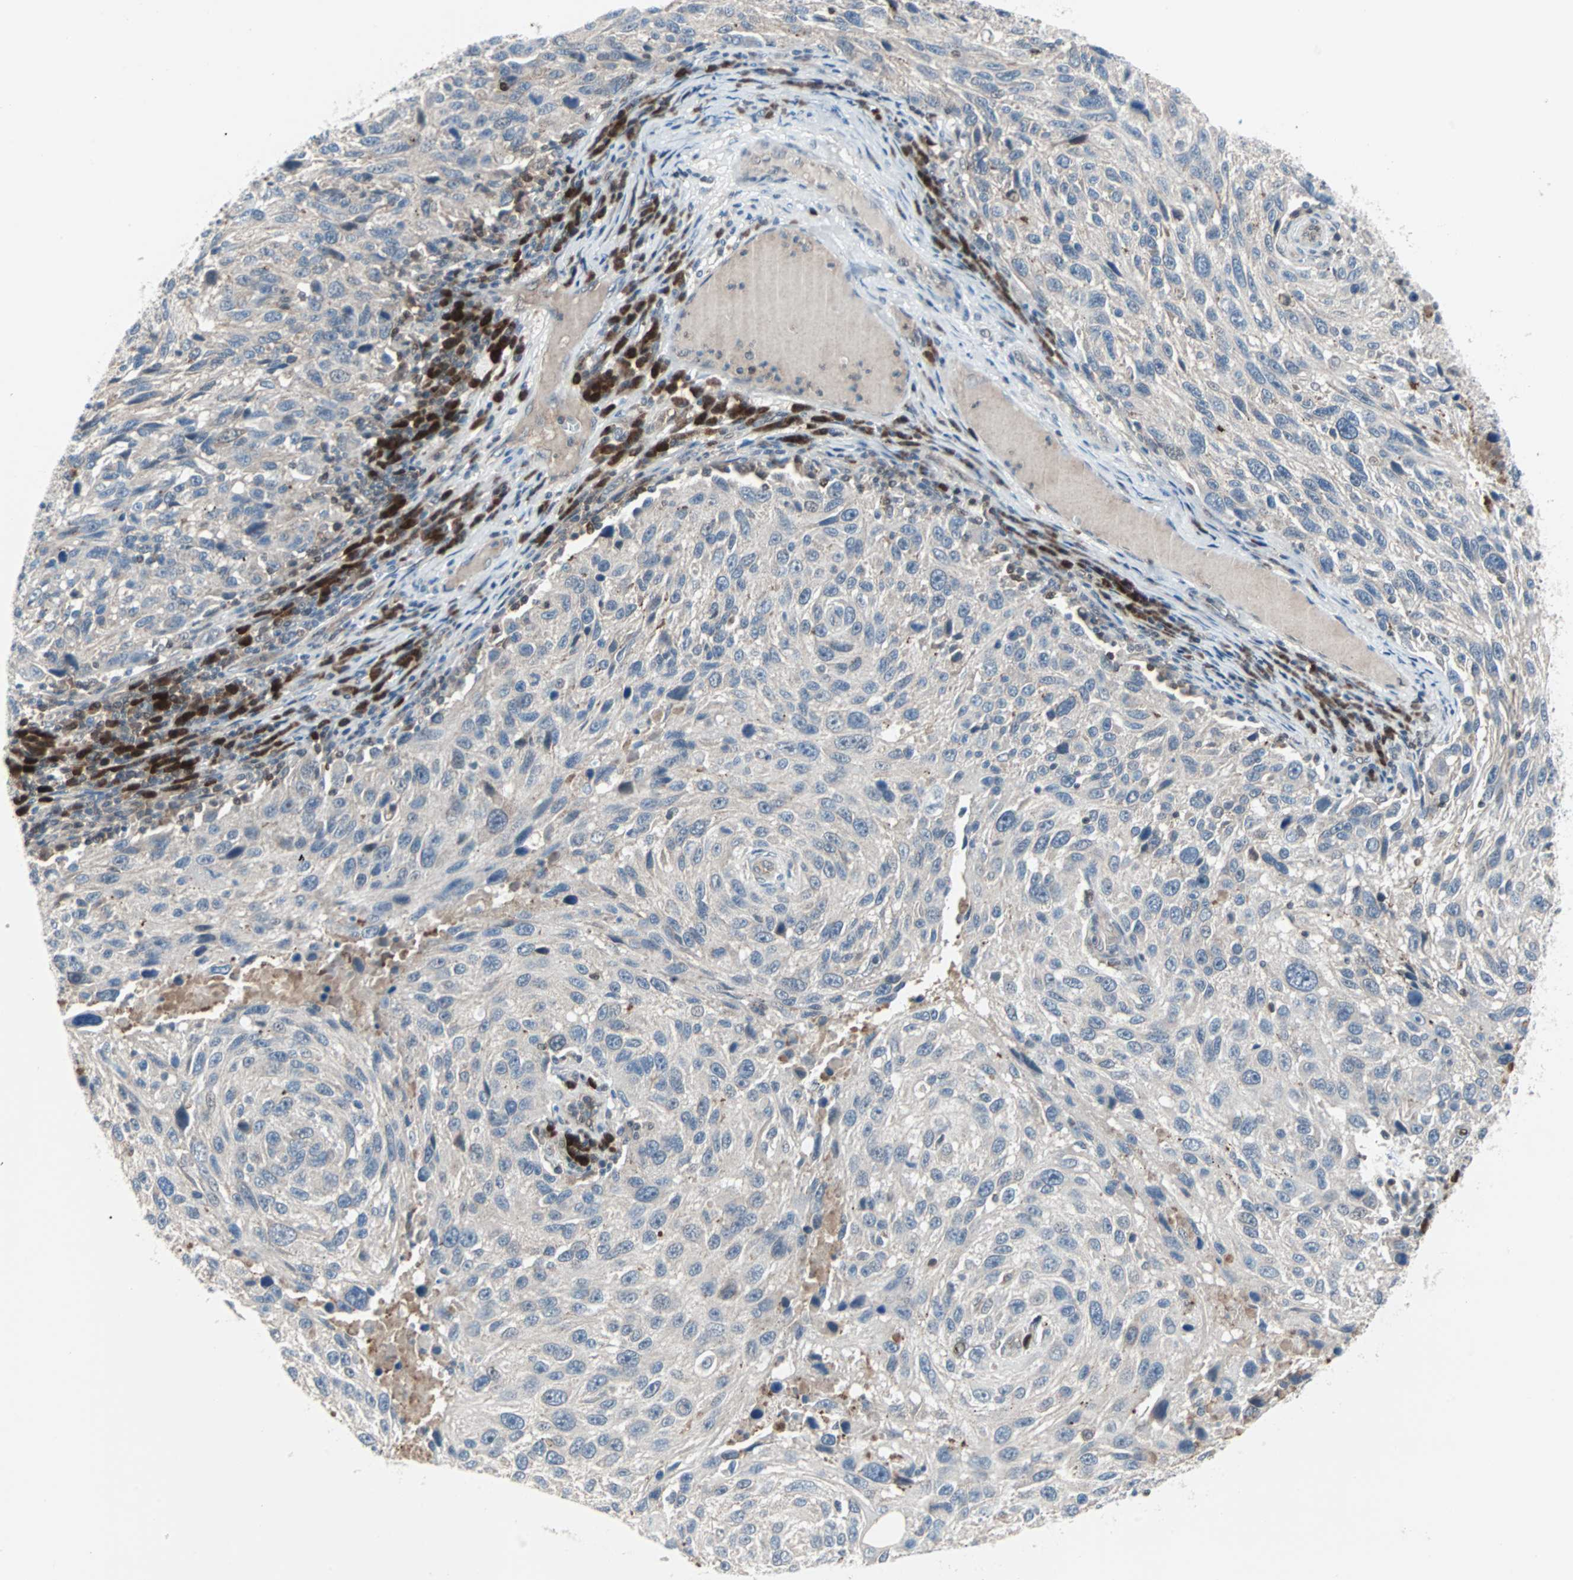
{"staining": {"intensity": "negative", "quantity": "none", "location": "none"}, "tissue": "melanoma", "cell_type": "Tumor cells", "image_type": "cancer", "snomed": [{"axis": "morphology", "description": "Malignant melanoma, NOS"}, {"axis": "topography", "description": "Skin"}], "caption": "Malignant melanoma was stained to show a protein in brown. There is no significant expression in tumor cells.", "gene": "CASP3", "patient": {"sex": "male", "age": 53}}